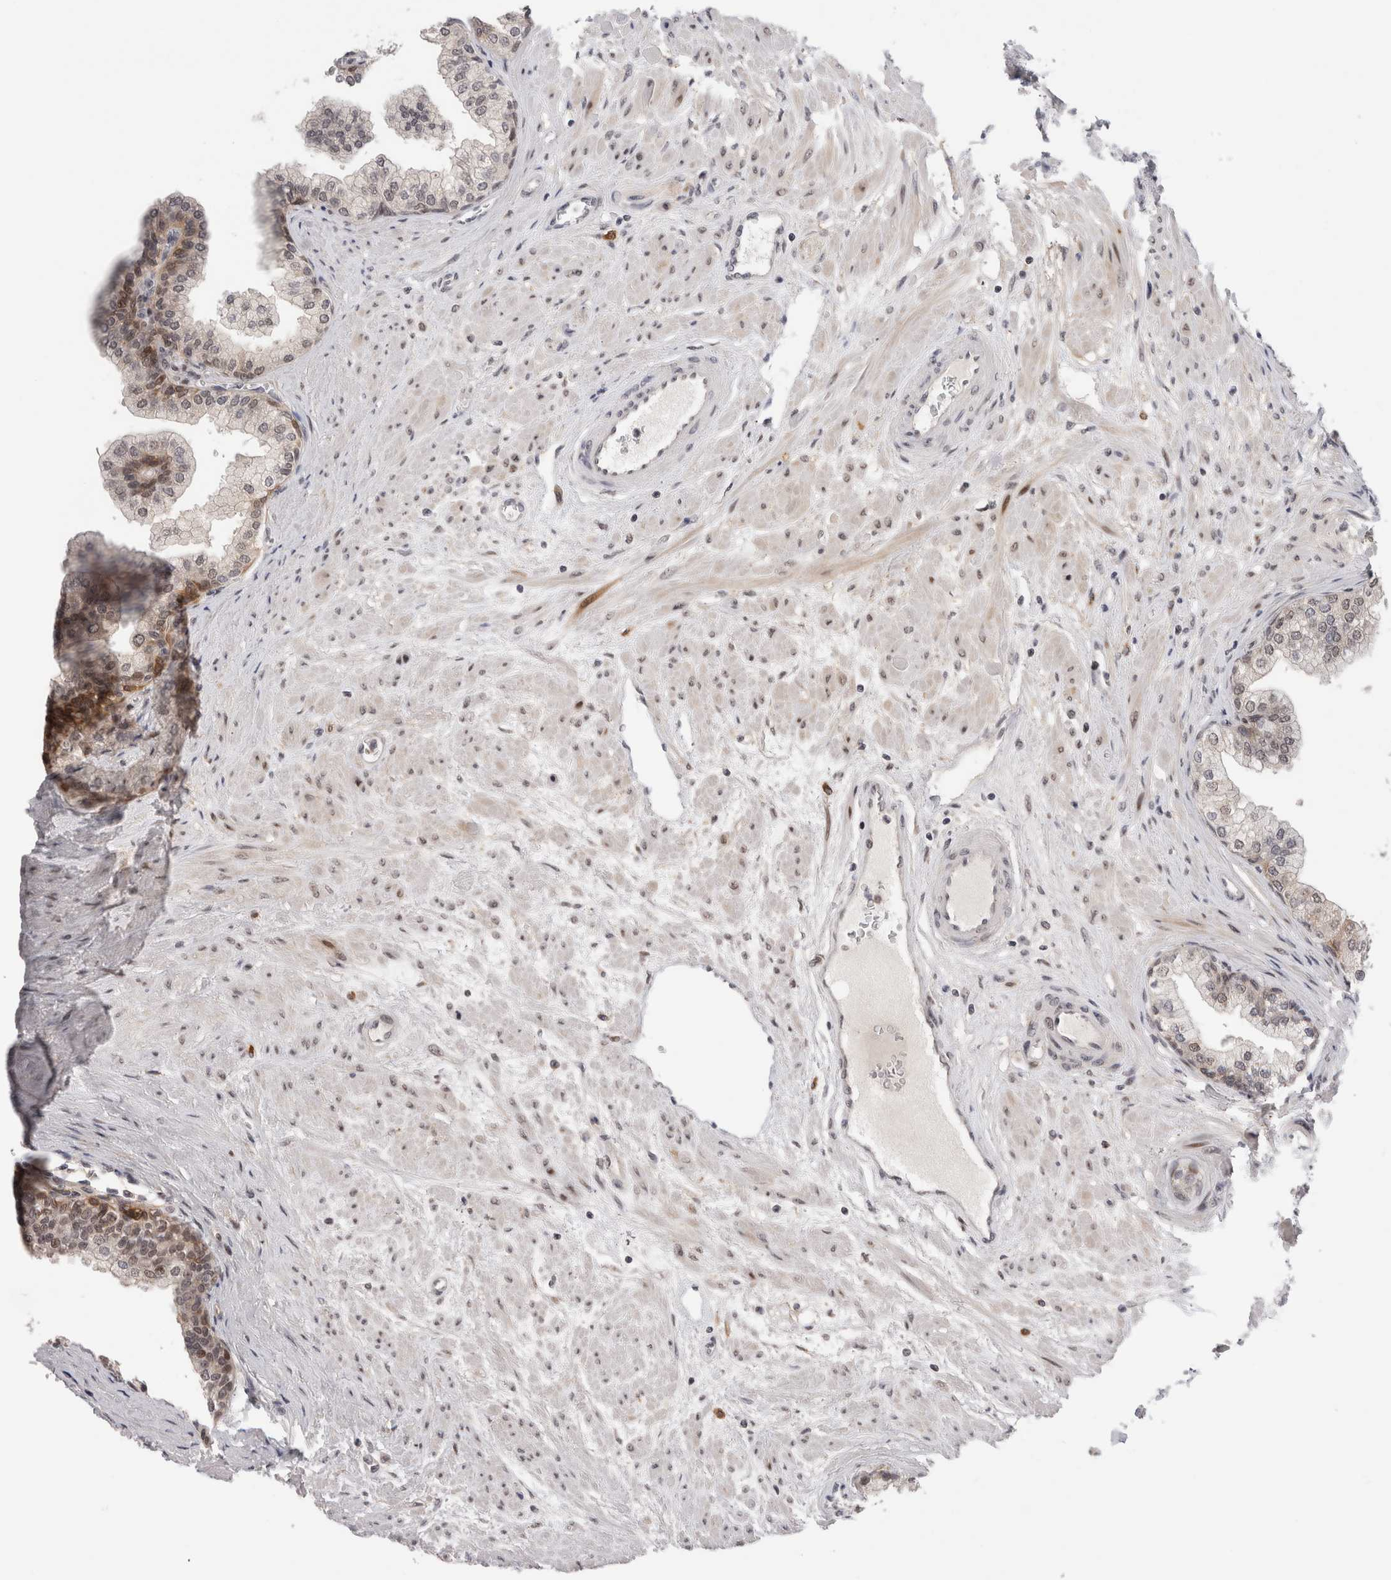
{"staining": {"intensity": "moderate", "quantity": "25%-75%", "location": "cytoplasmic/membranous,nuclear"}, "tissue": "prostate", "cell_type": "Glandular cells", "image_type": "normal", "snomed": [{"axis": "morphology", "description": "Normal tissue, NOS"}, {"axis": "morphology", "description": "Urothelial carcinoma, Low grade"}, {"axis": "topography", "description": "Urinary bladder"}, {"axis": "topography", "description": "Prostate"}], "caption": "IHC of benign prostate shows medium levels of moderate cytoplasmic/membranous,nuclear expression in approximately 25%-75% of glandular cells.", "gene": "ZNF521", "patient": {"sex": "male", "age": 60}}